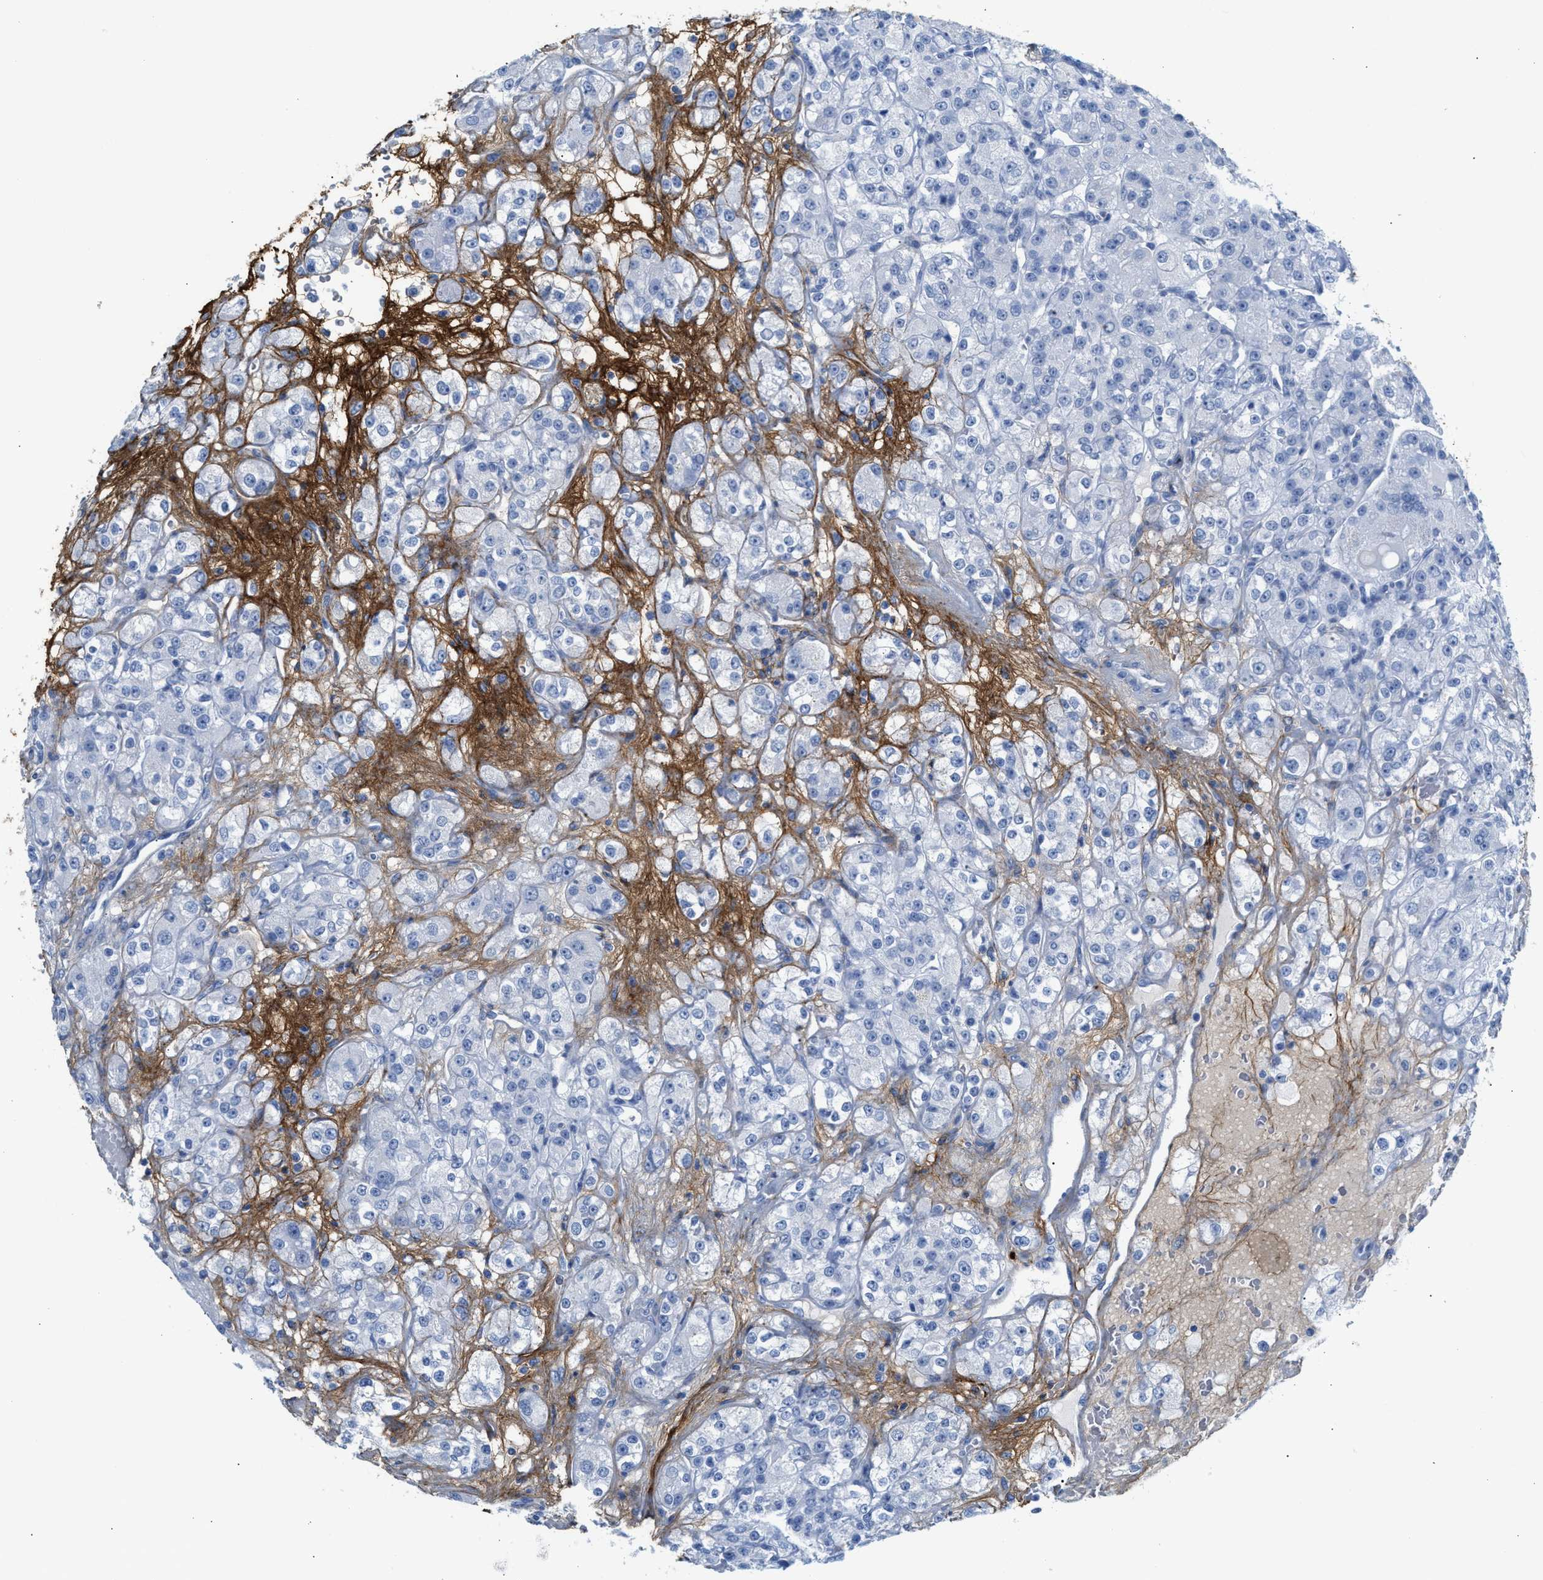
{"staining": {"intensity": "negative", "quantity": "none", "location": "none"}, "tissue": "renal cancer", "cell_type": "Tumor cells", "image_type": "cancer", "snomed": [{"axis": "morphology", "description": "Normal tissue, NOS"}, {"axis": "morphology", "description": "Adenocarcinoma, NOS"}, {"axis": "topography", "description": "Kidney"}], "caption": "This is a micrograph of immunohistochemistry staining of renal adenocarcinoma, which shows no staining in tumor cells. (DAB (3,3'-diaminobenzidine) immunohistochemistry, high magnification).", "gene": "TNR", "patient": {"sex": "male", "age": 61}}